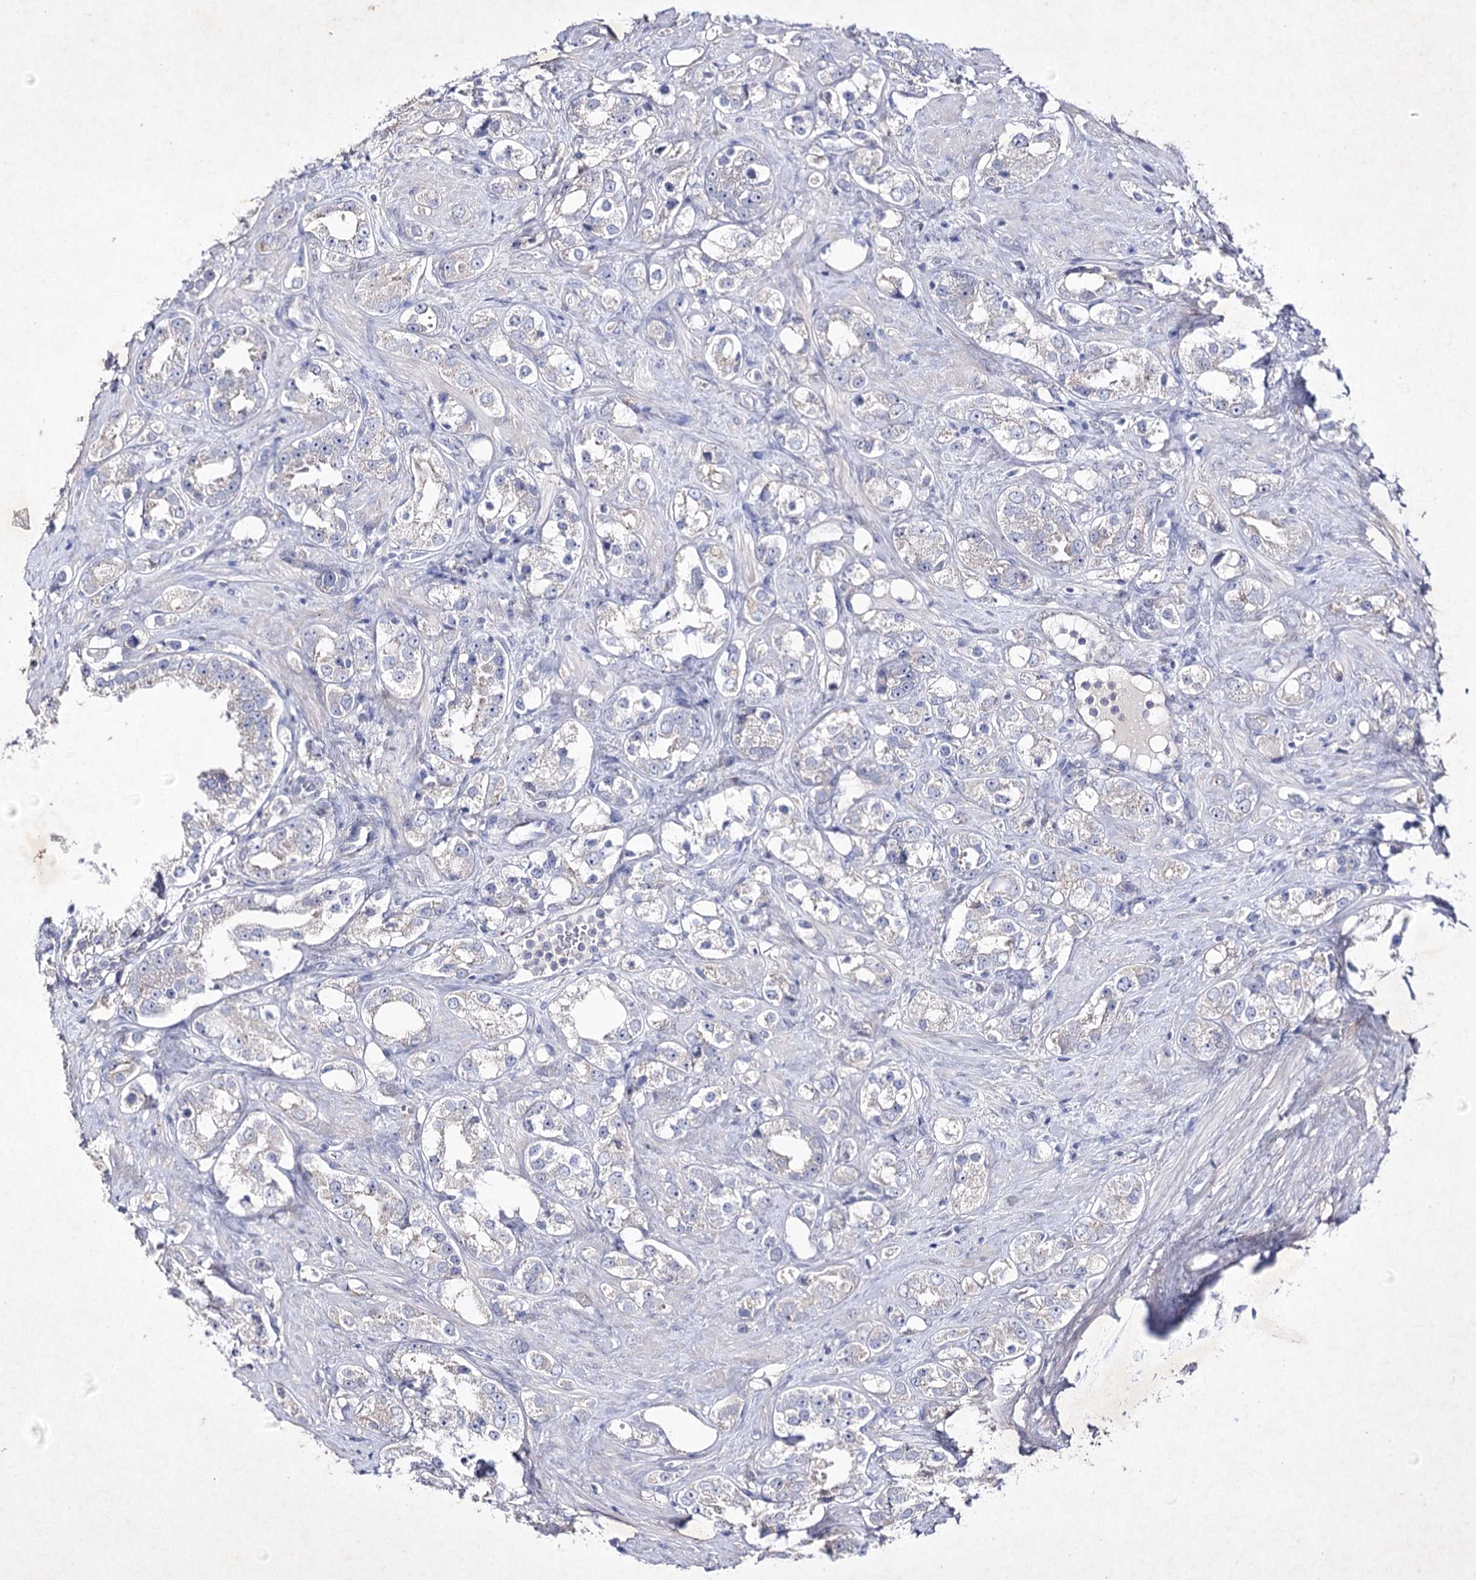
{"staining": {"intensity": "negative", "quantity": "none", "location": "none"}, "tissue": "prostate cancer", "cell_type": "Tumor cells", "image_type": "cancer", "snomed": [{"axis": "morphology", "description": "Adenocarcinoma, NOS"}, {"axis": "topography", "description": "Prostate"}], "caption": "High power microscopy histopathology image of an immunohistochemistry (IHC) image of prostate cancer (adenocarcinoma), revealing no significant expression in tumor cells. The staining was performed using DAB (3,3'-diaminobenzidine) to visualize the protein expression in brown, while the nuclei were stained in blue with hematoxylin (Magnification: 20x).", "gene": "COX15", "patient": {"sex": "male", "age": 79}}